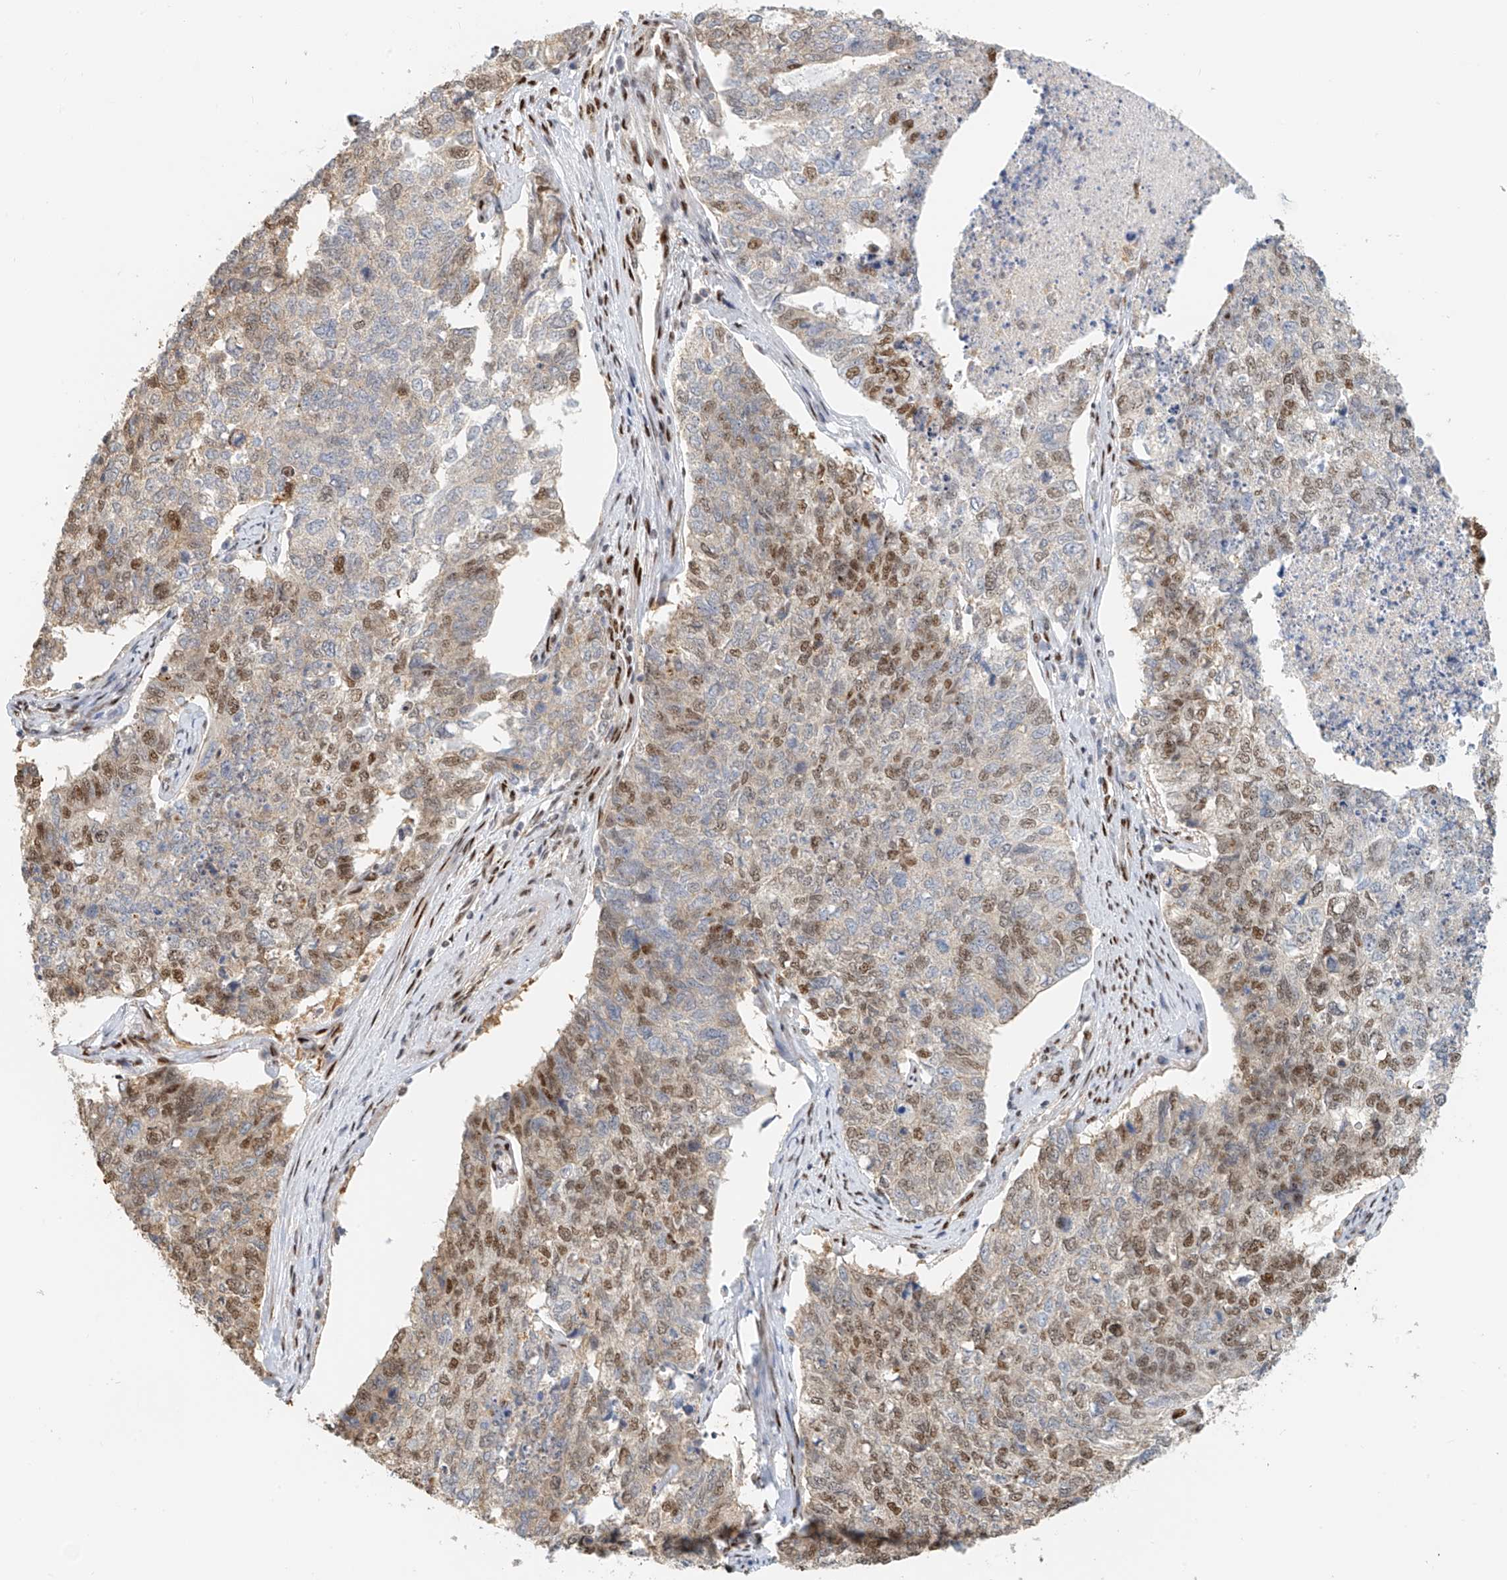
{"staining": {"intensity": "moderate", "quantity": "25%-75%", "location": "nuclear"}, "tissue": "cervical cancer", "cell_type": "Tumor cells", "image_type": "cancer", "snomed": [{"axis": "morphology", "description": "Squamous cell carcinoma, NOS"}, {"axis": "topography", "description": "Cervix"}], "caption": "There is medium levels of moderate nuclear expression in tumor cells of squamous cell carcinoma (cervical), as demonstrated by immunohistochemical staining (brown color).", "gene": "ZNF514", "patient": {"sex": "female", "age": 63}}